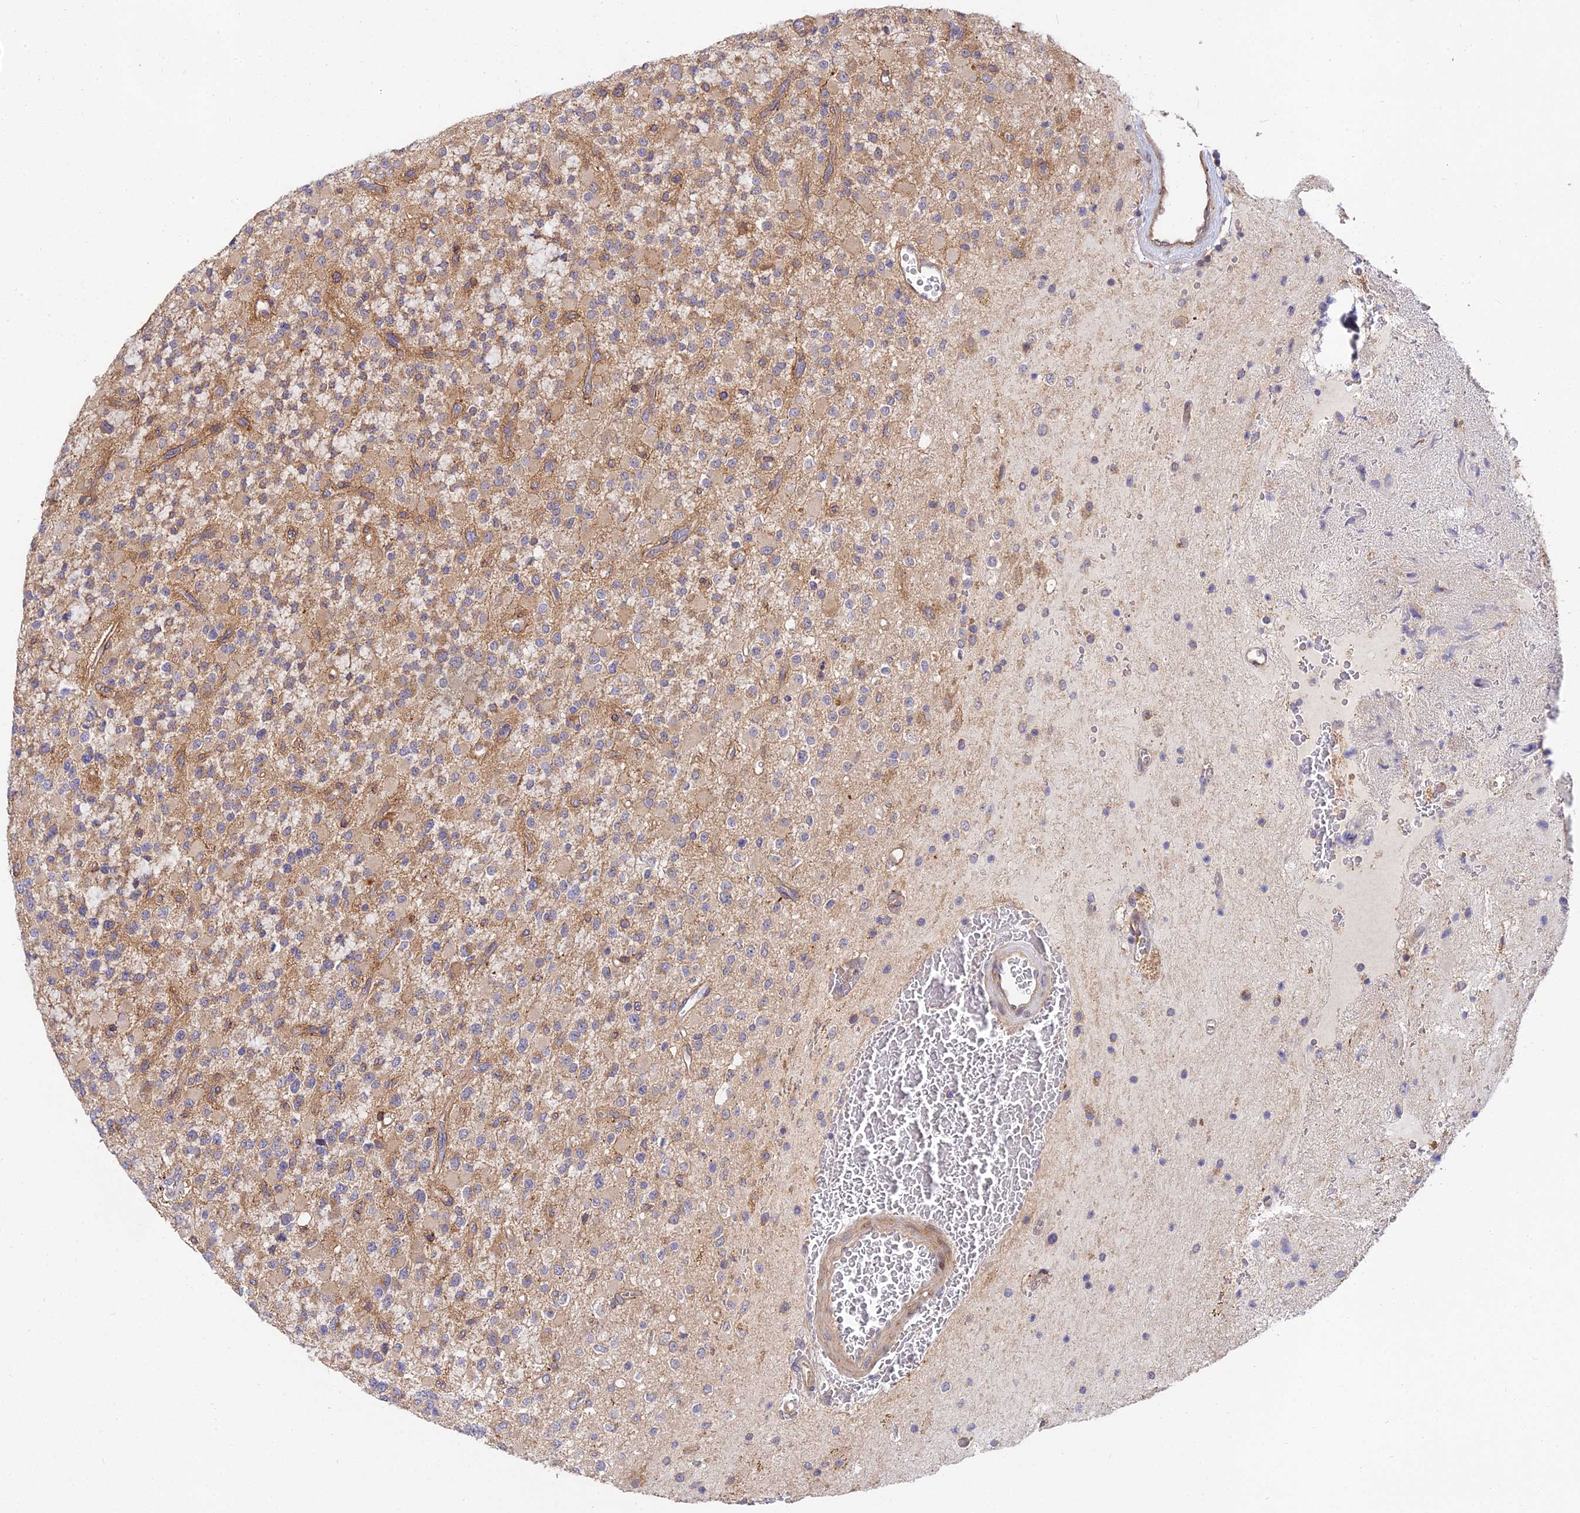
{"staining": {"intensity": "moderate", "quantity": "25%-75%", "location": "cytoplasmic/membranous"}, "tissue": "glioma", "cell_type": "Tumor cells", "image_type": "cancer", "snomed": [{"axis": "morphology", "description": "Glioma, malignant, High grade"}, {"axis": "topography", "description": "Brain"}], "caption": "Protein analysis of malignant high-grade glioma tissue demonstrates moderate cytoplasmic/membranous staining in about 25%-75% of tumor cells.", "gene": "ARL8B", "patient": {"sex": "male", "age": 34}}